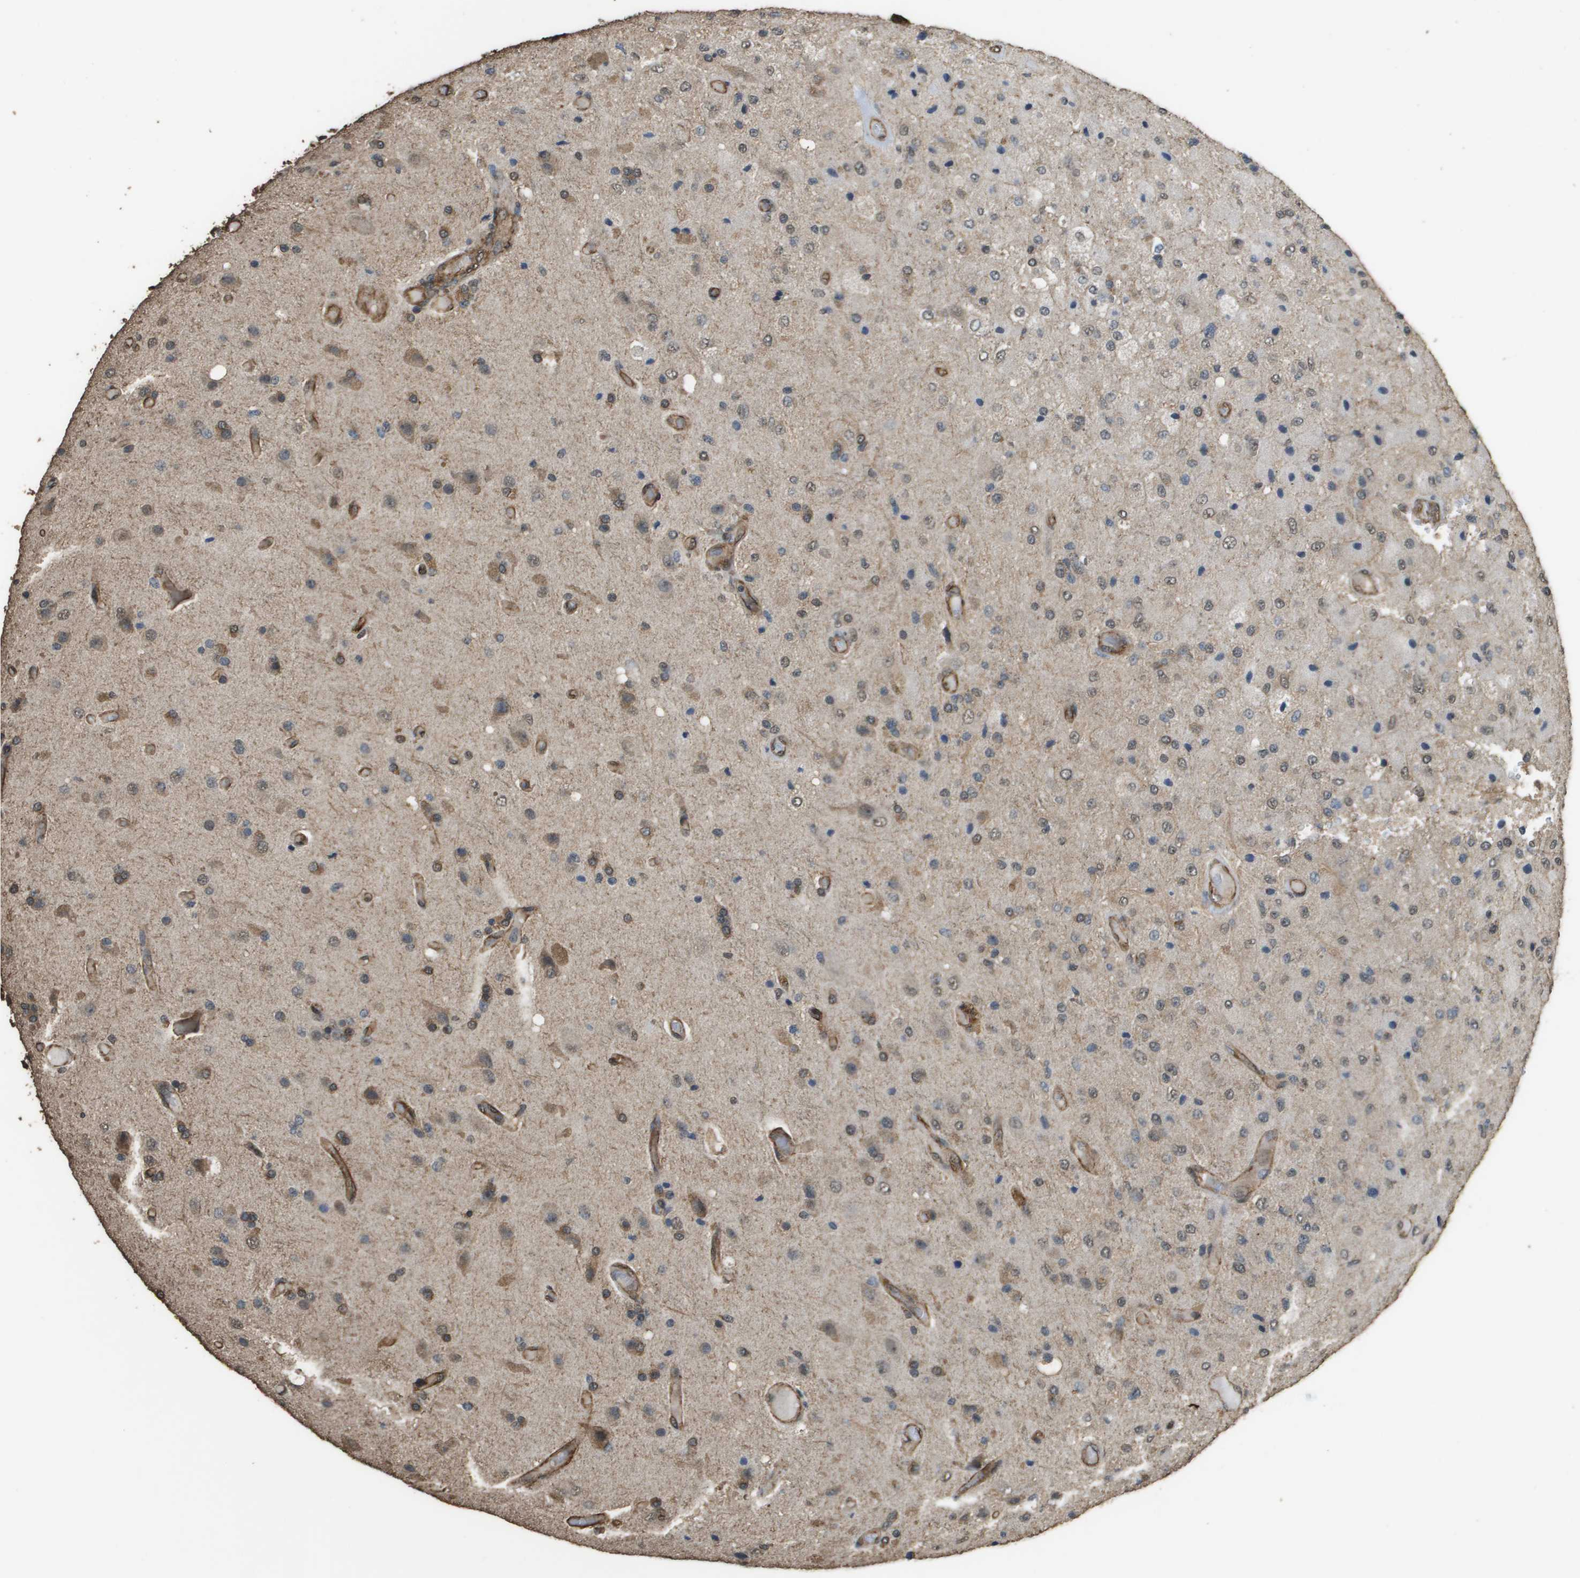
{"staining": {"intensity": "moderate", "quantity": "<25%", "location": "cytoplasmic/membranous,nuclear"}, "tissue": "glioma", "cell_type": "Tumor cells", "image_type": "cancer", "snomed": [{"axis": "morphology", "description": "Normal tissue, NOS"}, {"axis": "morphology", "description": "Glioma, malignant, High grade"}, {"axis": "topography", "description": "Cerebral cortex"}], "caption": "Malignant glioma (high-grade) stained with IHC reveals moderate cytoplasmic/membranous and nuclear expression in approximately <25% of tumor cells.", "gene": "AAMP", "patient": {"sex": "male", "age": 77}}